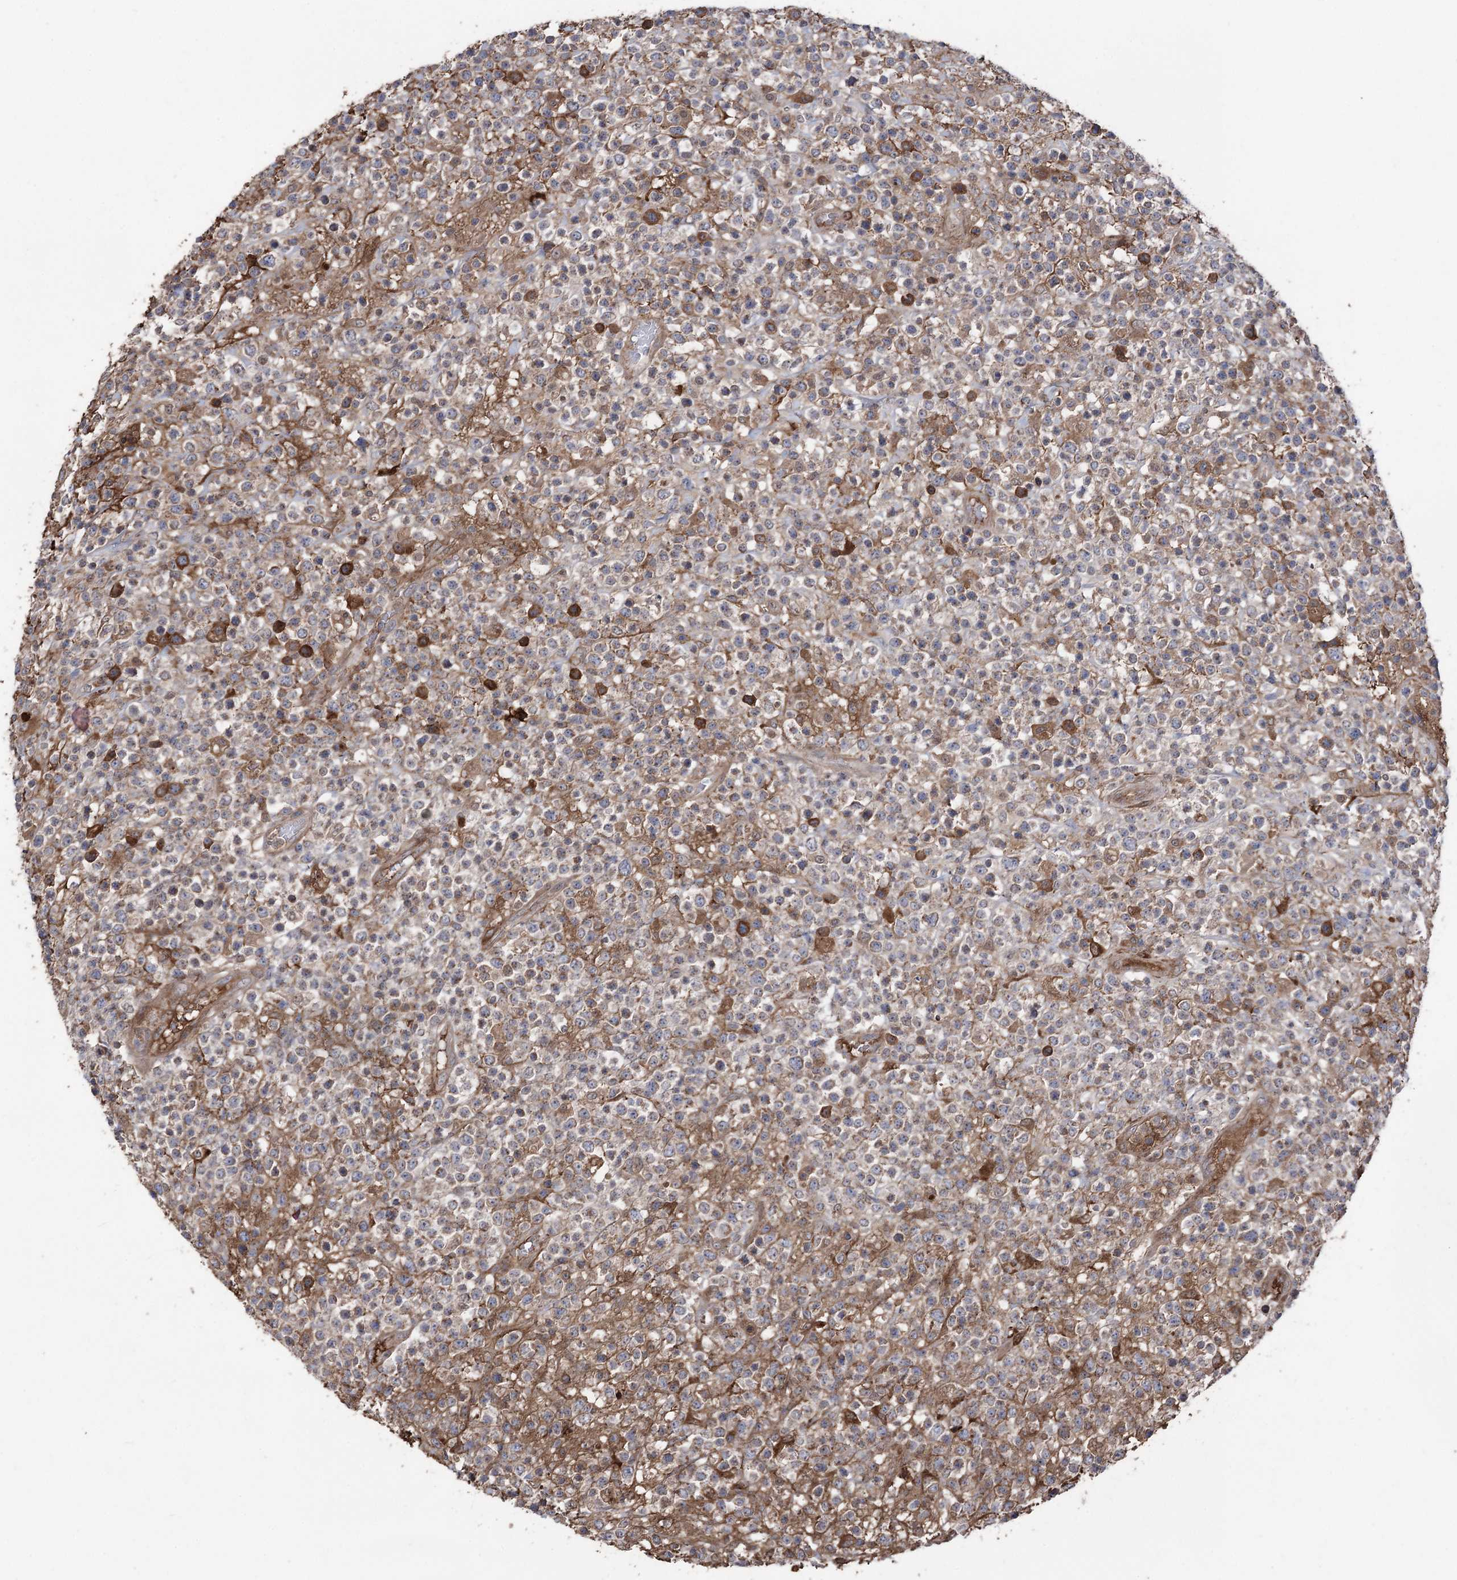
{"staining": {"intensity": "moderate", "quantity": "<25%", "location": "cytoplasmic/membranous"}, "tissue": "lymphoma", "cell_type": "Tumor cells", "image_type": "cancer", "snomed": [{"axis": "morphology", "description": "Malignant lymphoma, non-Hodgkin's type, High grade"}, {"axis": "topography", "description": "Colon"}], "caption": "Protein expression analysis of human lymphoma reveals moderate cytoplasmic/membranous positivity in approximately <25% of tumor cells.", "gene": "OTUD1", "patient": {"sex": "female", "age": 53}}